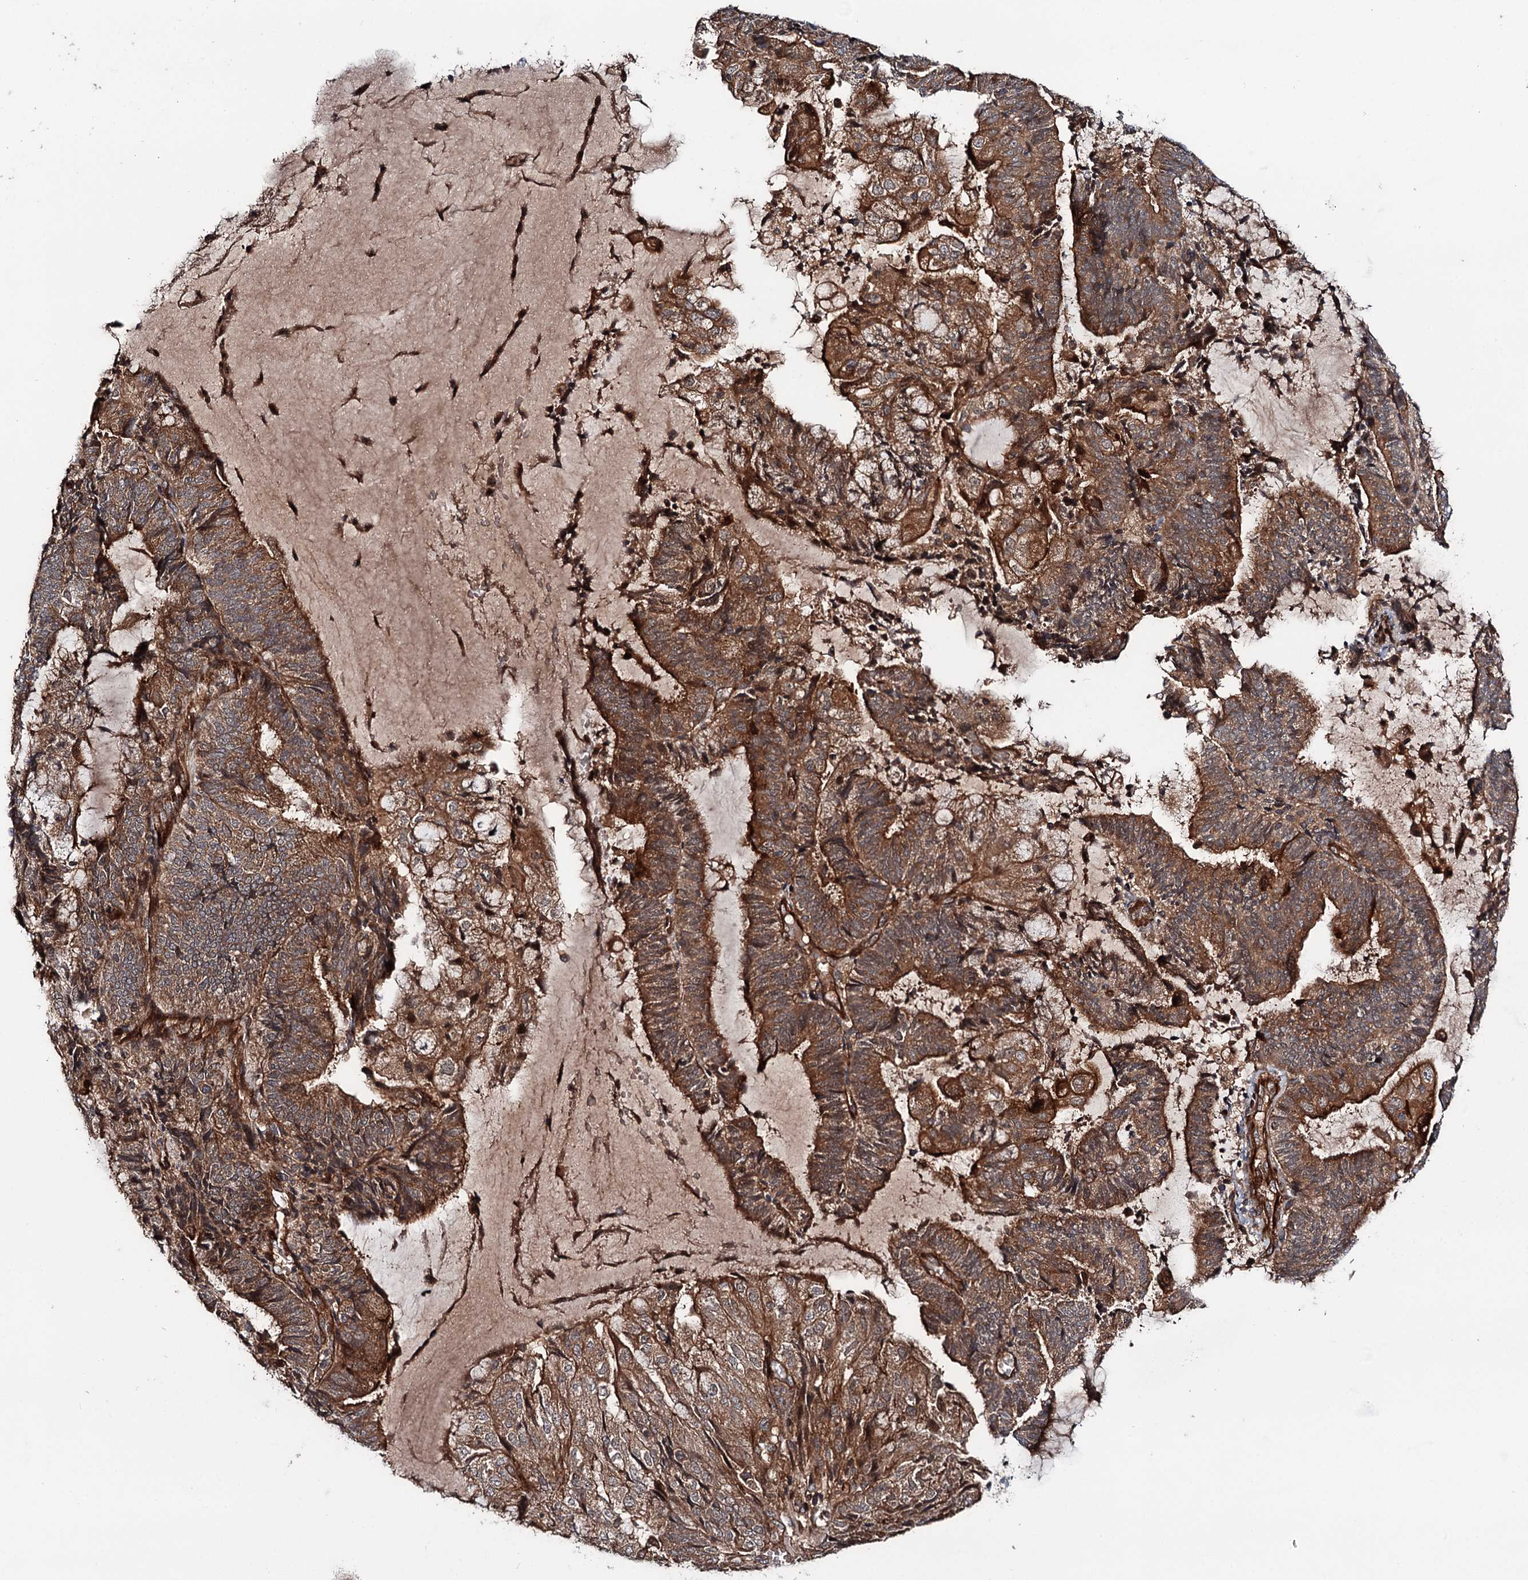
{"staining": {"intensity": "moderate", "quantity": "25%-75%", "location": "cytoplasmic/membranous"}, "tissue": "endometrial cancer", "cell_type": "Tumor cells", "image_type": "cancer", "snomed": [{"axis": "morphology", "description": "Adenocarcinoma, NOS"}, {"axis": "topography", "description": "Endometrium"}], "caption": "Adenocarcinoma (endometrial) was stained to show a protein in brown. There is medium levels of moderate cytoplasmic/membranous positivity in approximately 25%-75% of tumor cells. The protein is shown in brown color, while the nuclei are stained blue.", "gene": "ADGRG4", "patient": {"sex": "female", "age": 81}}